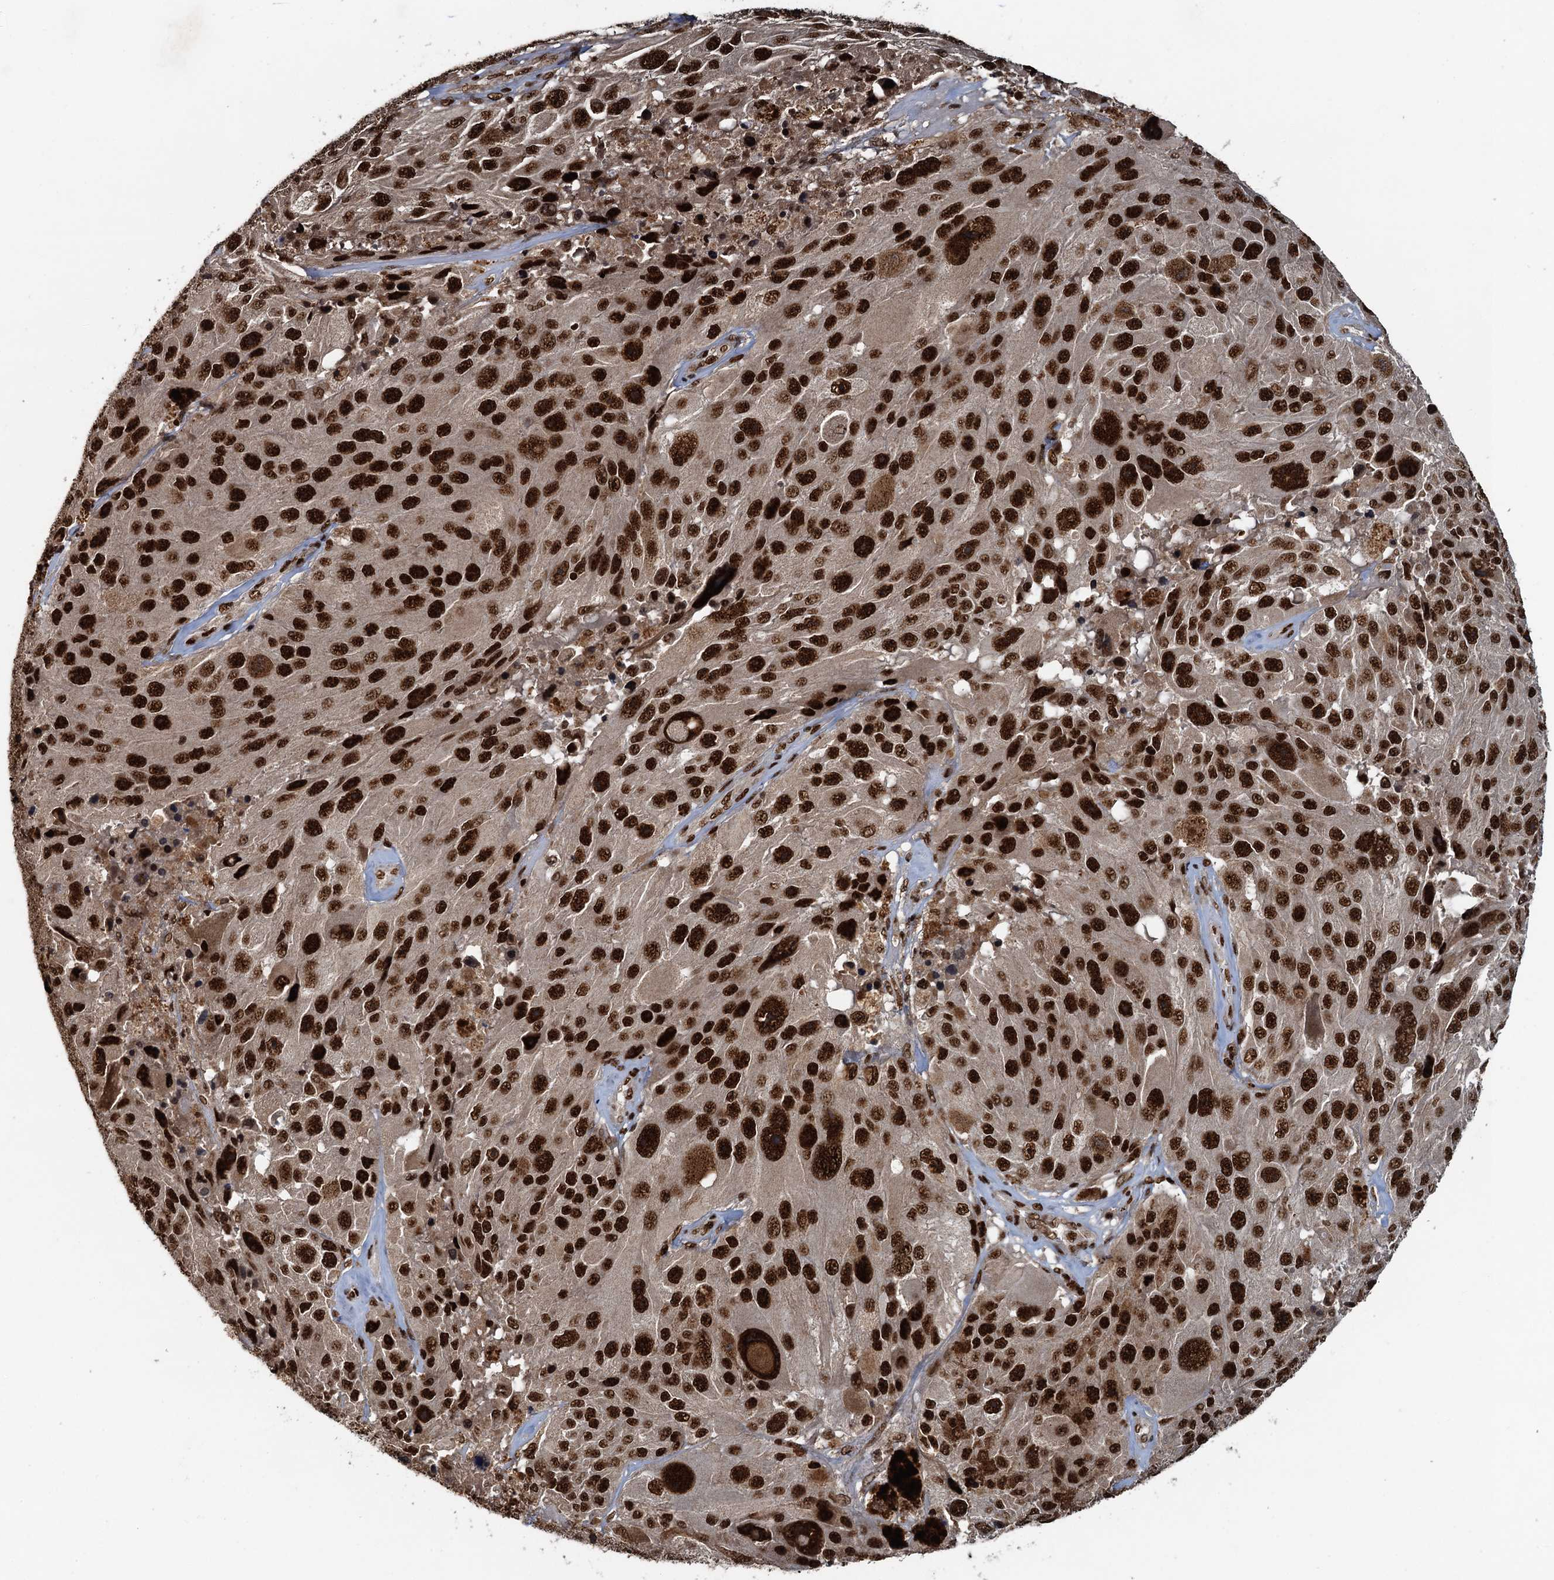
{"staining": {"intensity": "strong", "quantity": ">75%", "location": "nuclear"}, "tissue": "melanoma", "cell_type": "Tumor cells", "image_type": "cancer", "snomed": [{"axis": "morphology", "description": "Malignant melanoma, Metastatic site"}, {"axis": "topography", "description": "Lymph node"}], "caption": "A photomicrograph showing strong nuclear positivity in about >75% of tumor cells in malignant melanoma (metastatic site), as visualized by brown immunohistochemical staining.", "gene": "ZC3H18", "patient": {"sex": "male", "age": 62}}